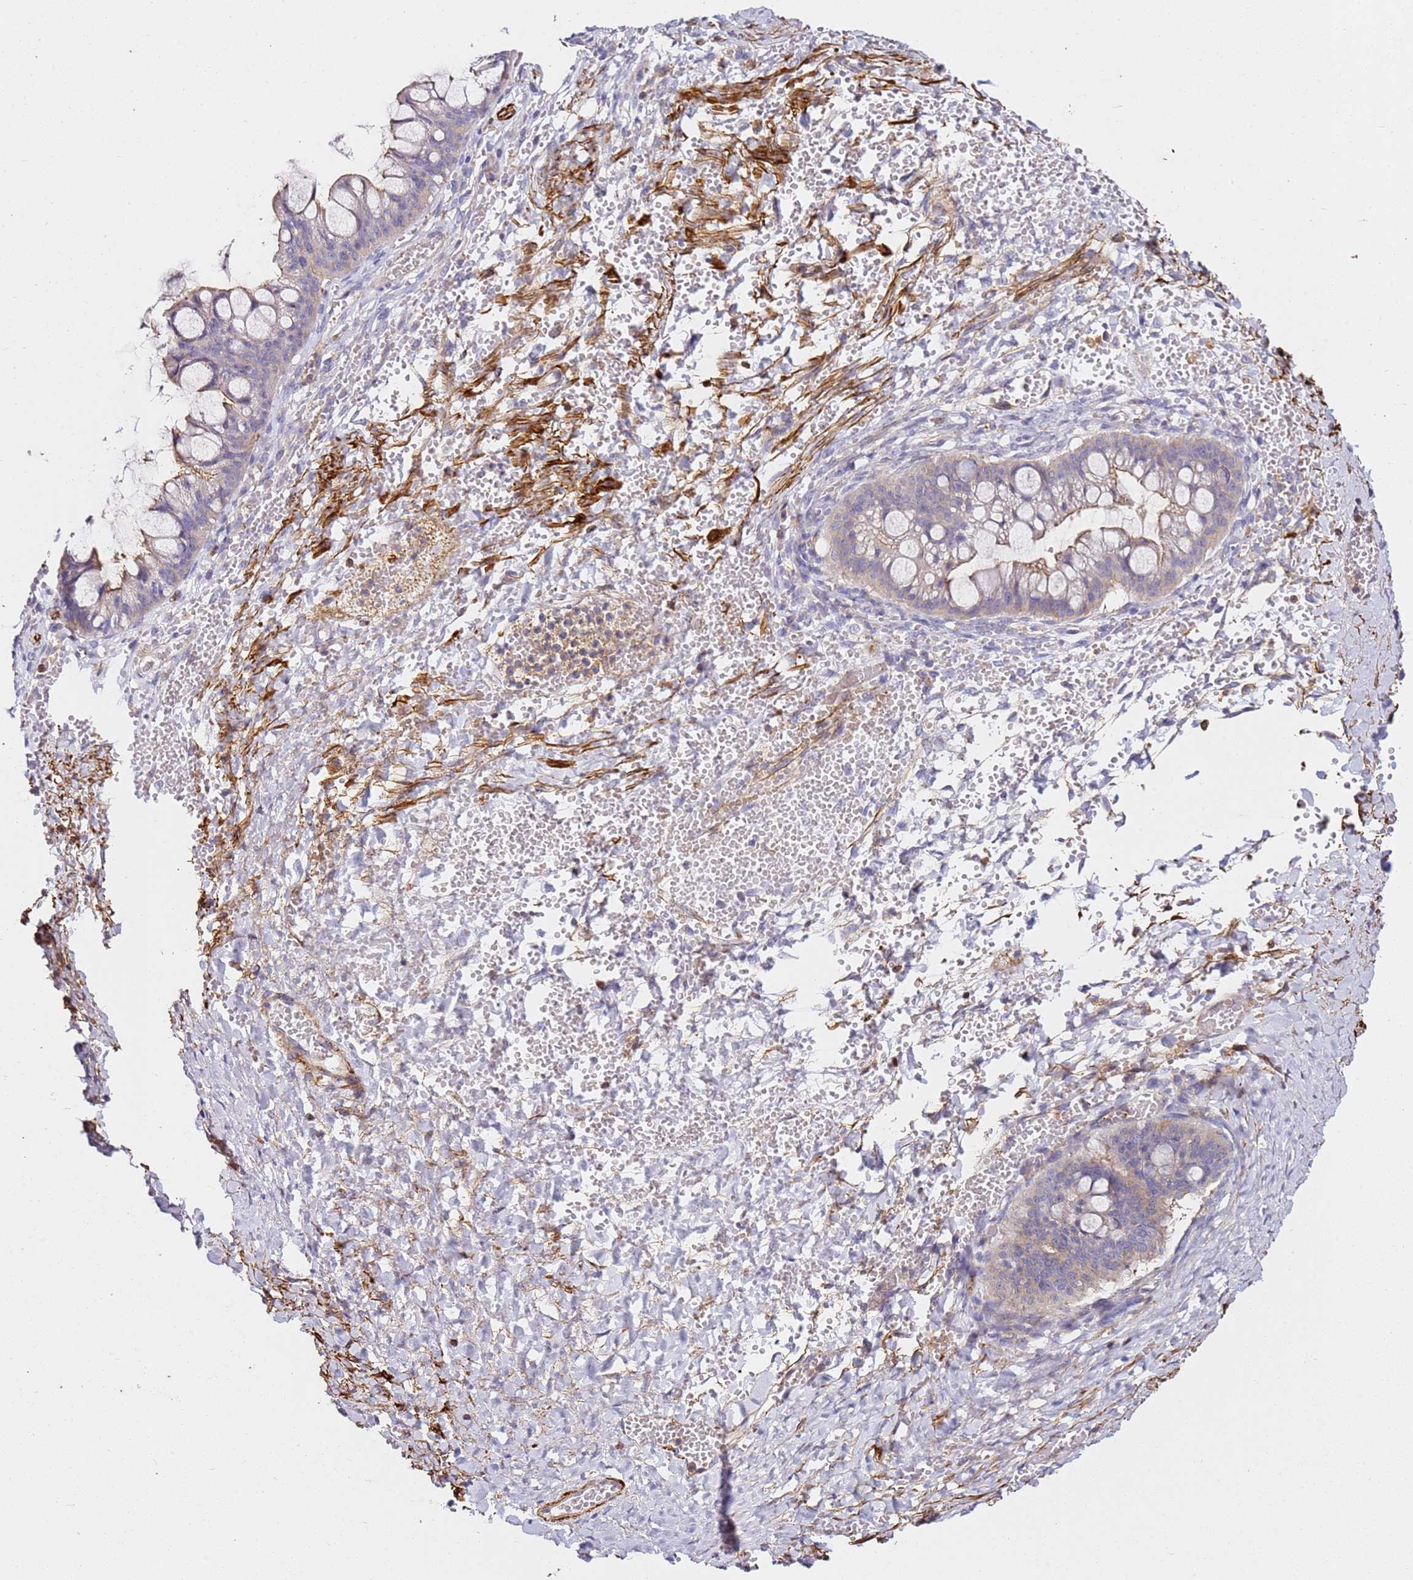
{"staining": {"intensity": "weak", "quantity": "<25%", "location": "cytoplasmic/membranous"}, "tissue": "ovarian cancer", "cell_type": "Tumor cells", "image_type": "cancer", "snomed": [{"axis": "morphology", "description": "Cystadenocarcinoma, mucinous, NOS"}, {"axis": "topography", "description": "Ovary"}], "caption": "Immunohistochemical staining of ovarian cancer shows no significant staining in tumor cells. The staining is performed using DAB brown chromogen with nuclei counter-stained in using hematoxylin.", "gene": "ZNF671", "patient": {"sex": "female", "age": 73}}